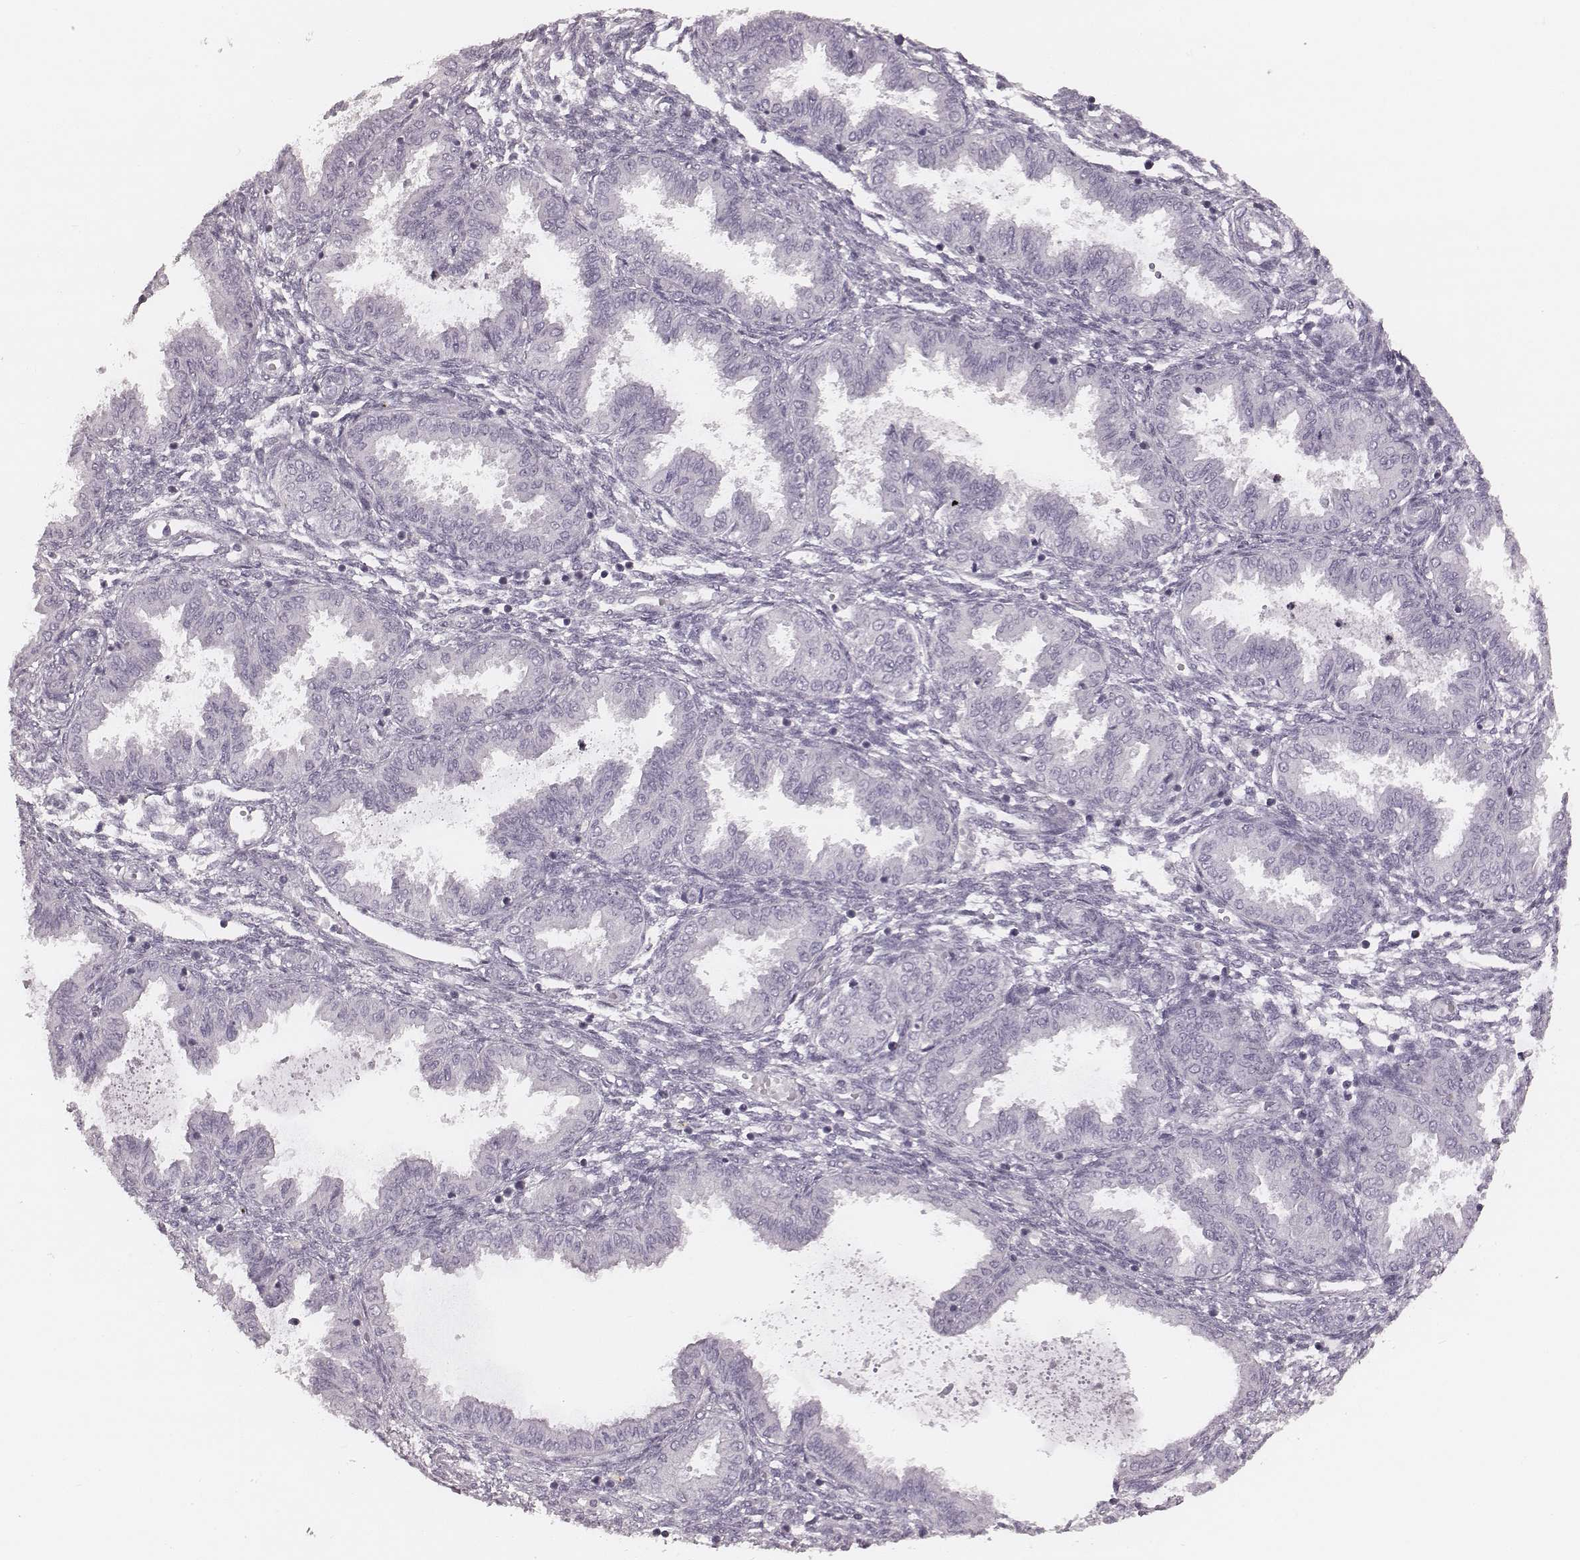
{"staining": {"intensity": "negative", "quantity": "none", "location": "none"}, "tissue": "endometrium", "cell_type": "Cells in endometrial stroma", "image_type": "normal", "snomed": [{"axis": "morphology", "description": "Normal tissue, NOS"}, {"axis": "topography", "description": "Endometrium"}], "caption": "IHC of unremarkable endometrium exhibits no staining in cells in endometrial stroma.", "gene": "S100Z", "patient": {"sex": "female", "age": 33}}